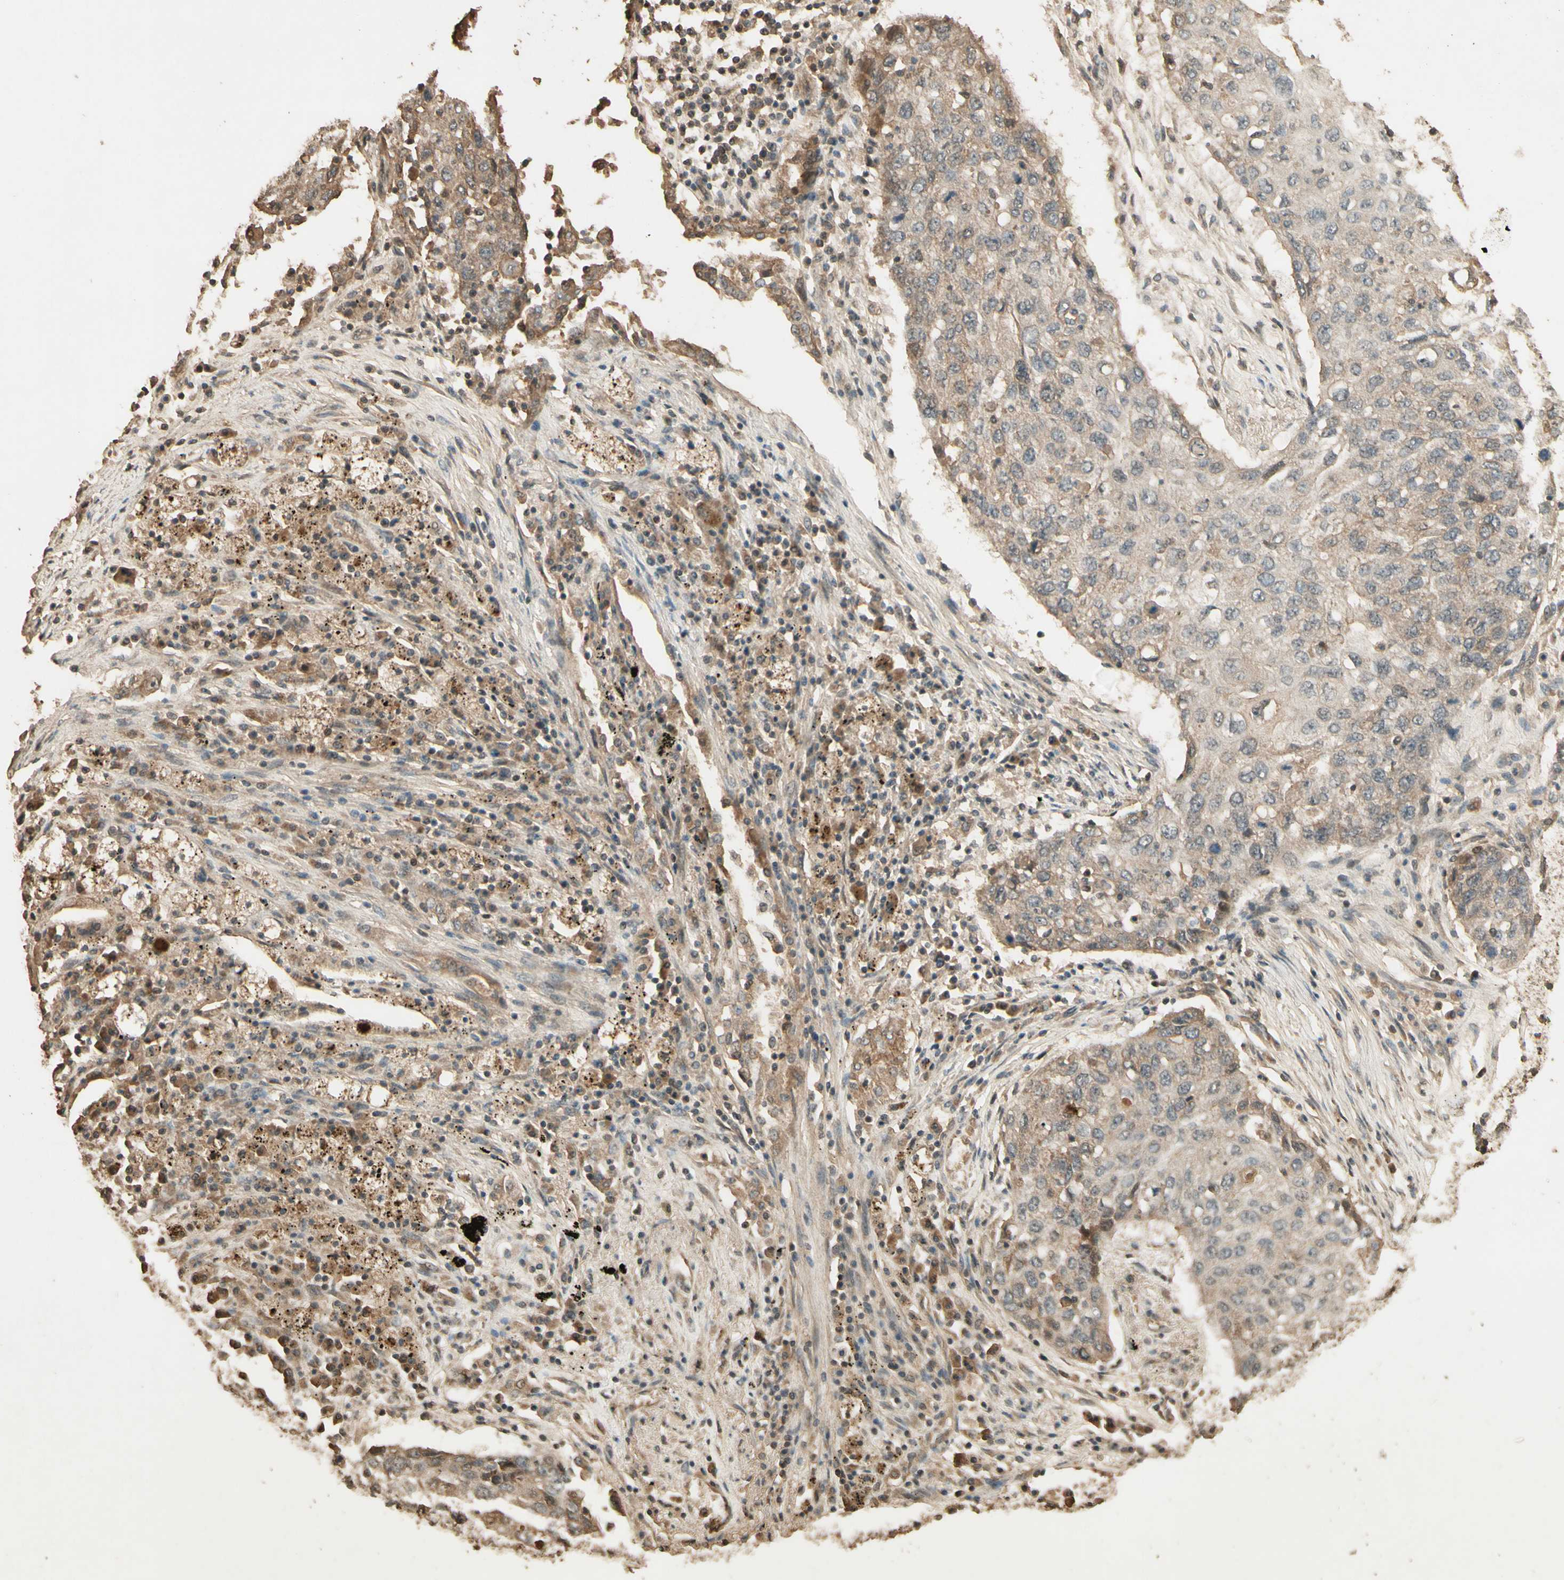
{"staining": {"intensity": "moderate", "quantity": ">75%", "location": "cytoplasmic/membranous"}, "tissue": "lung cancer", "cell_type": "Tumor cells", "image_type": "cancer", "snomed": [{"axis": "morphology", "description": "Squamous cell carcinoma, NOS"}, {"axis": "topography", "description": "Lung"}], "caption": "This photomicrograph shows lung cancer (squamous cell carcinoma) stained with IHC to label a protein in brown. The cytoplasmic/membranous of tumor cells show moderate positivity for the protein. Nuclei are counter-stained blue.", "gene": "SMAD9", "patient": {"sex": "female", "age": 63}}